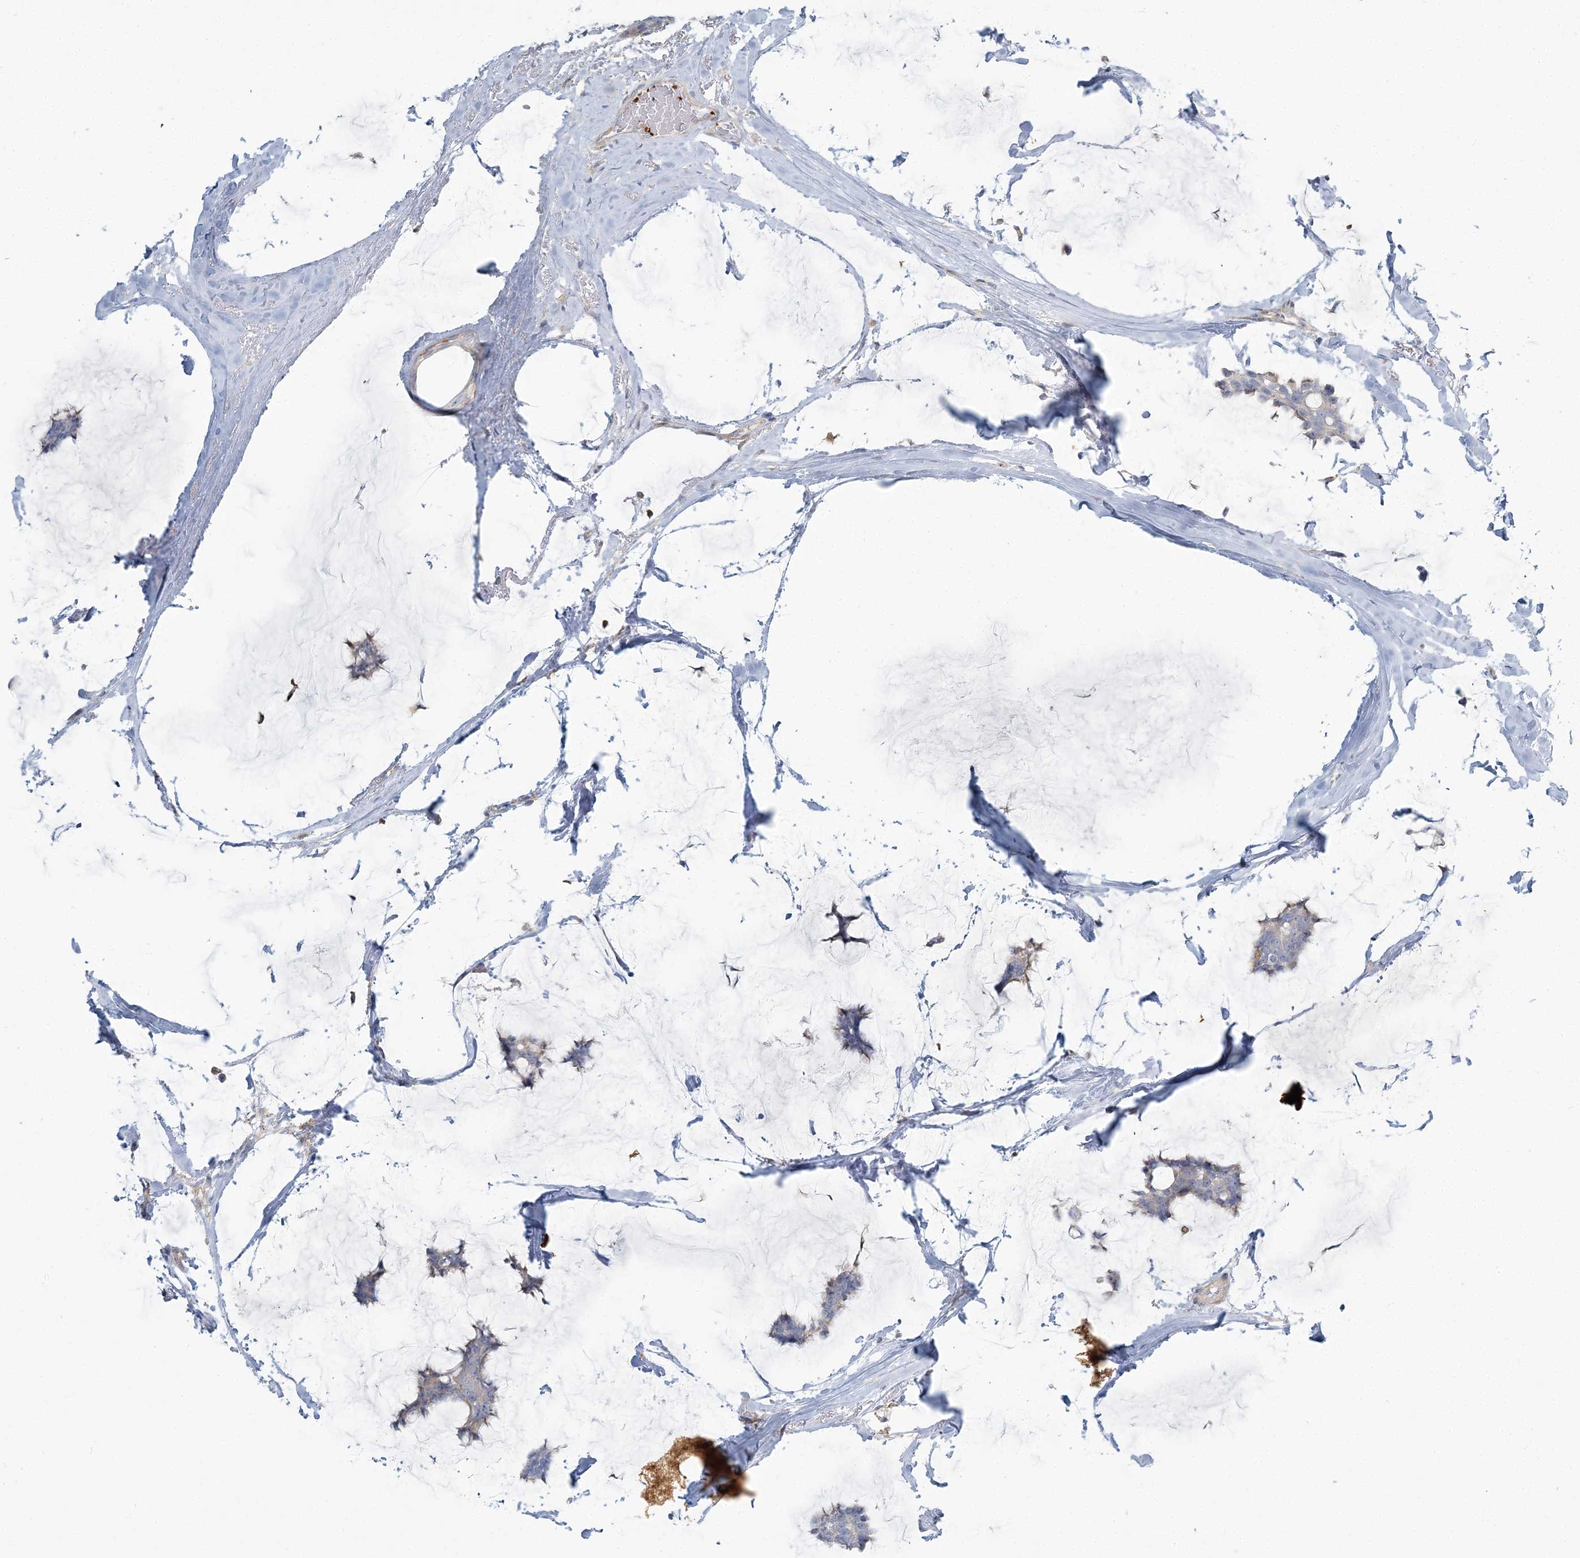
{"staining": {"intensity": "negative", "quantity": "none", "location": "none"}, "tissue": "breast cancer", "cell_type": "Tumor cells", "image_type": "cancer", "snomed": [{"axis": "morphology", "description": "Duct carcinoma"}, {"axis": "topography", "description": "Breast"}], "caption": "Tumor cells show no significant protein positivity in breast cancer. (DAB (3,3'-diaminobenzidine) IHC, high magnification).", "gene": "CUEDC2", "patient": {"sex": "female", "age": 93}}